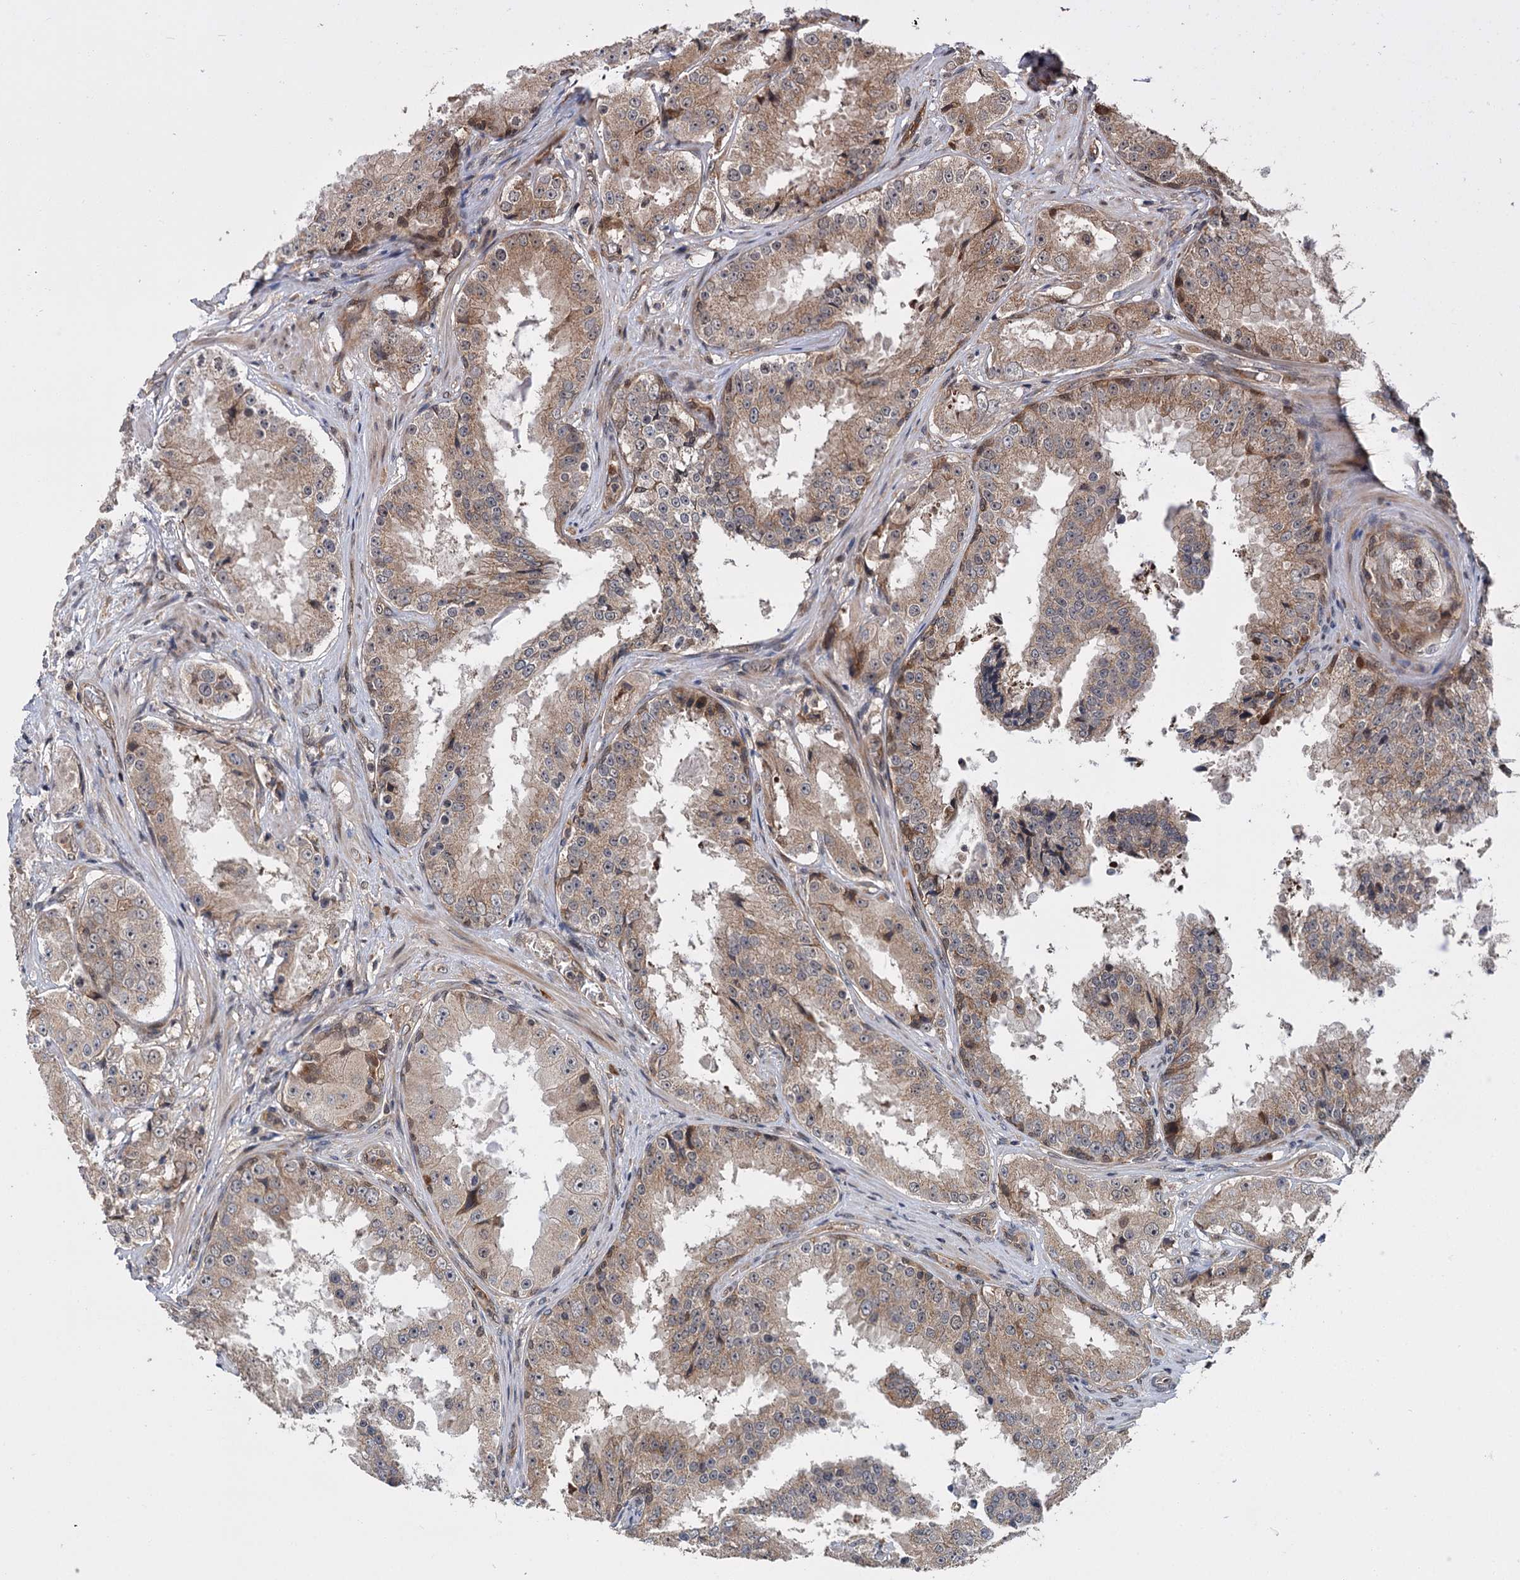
{"staining": {"intensity": "weak", "quantity": ">75%", "location": "cytoplasmic/membranous"}, "tissue": "prostate cancer", "cell_type": "Tumor cells", "image_type": "cancer", "snomed": [{"axis": "morphology", "description": "Adenocarcinoma, High grade"}, {"axis": "topography", "description": "Prostate"}], "caption": "Protein staining of prostate cancer tissue exhibits weak cytoplasmic/membranous staining in about >75% of tumor cells. (IHC, brightfield microscopy, high magnification).", "gene": "KANSL2", "patient": {"sex": "male", "age": 73}}